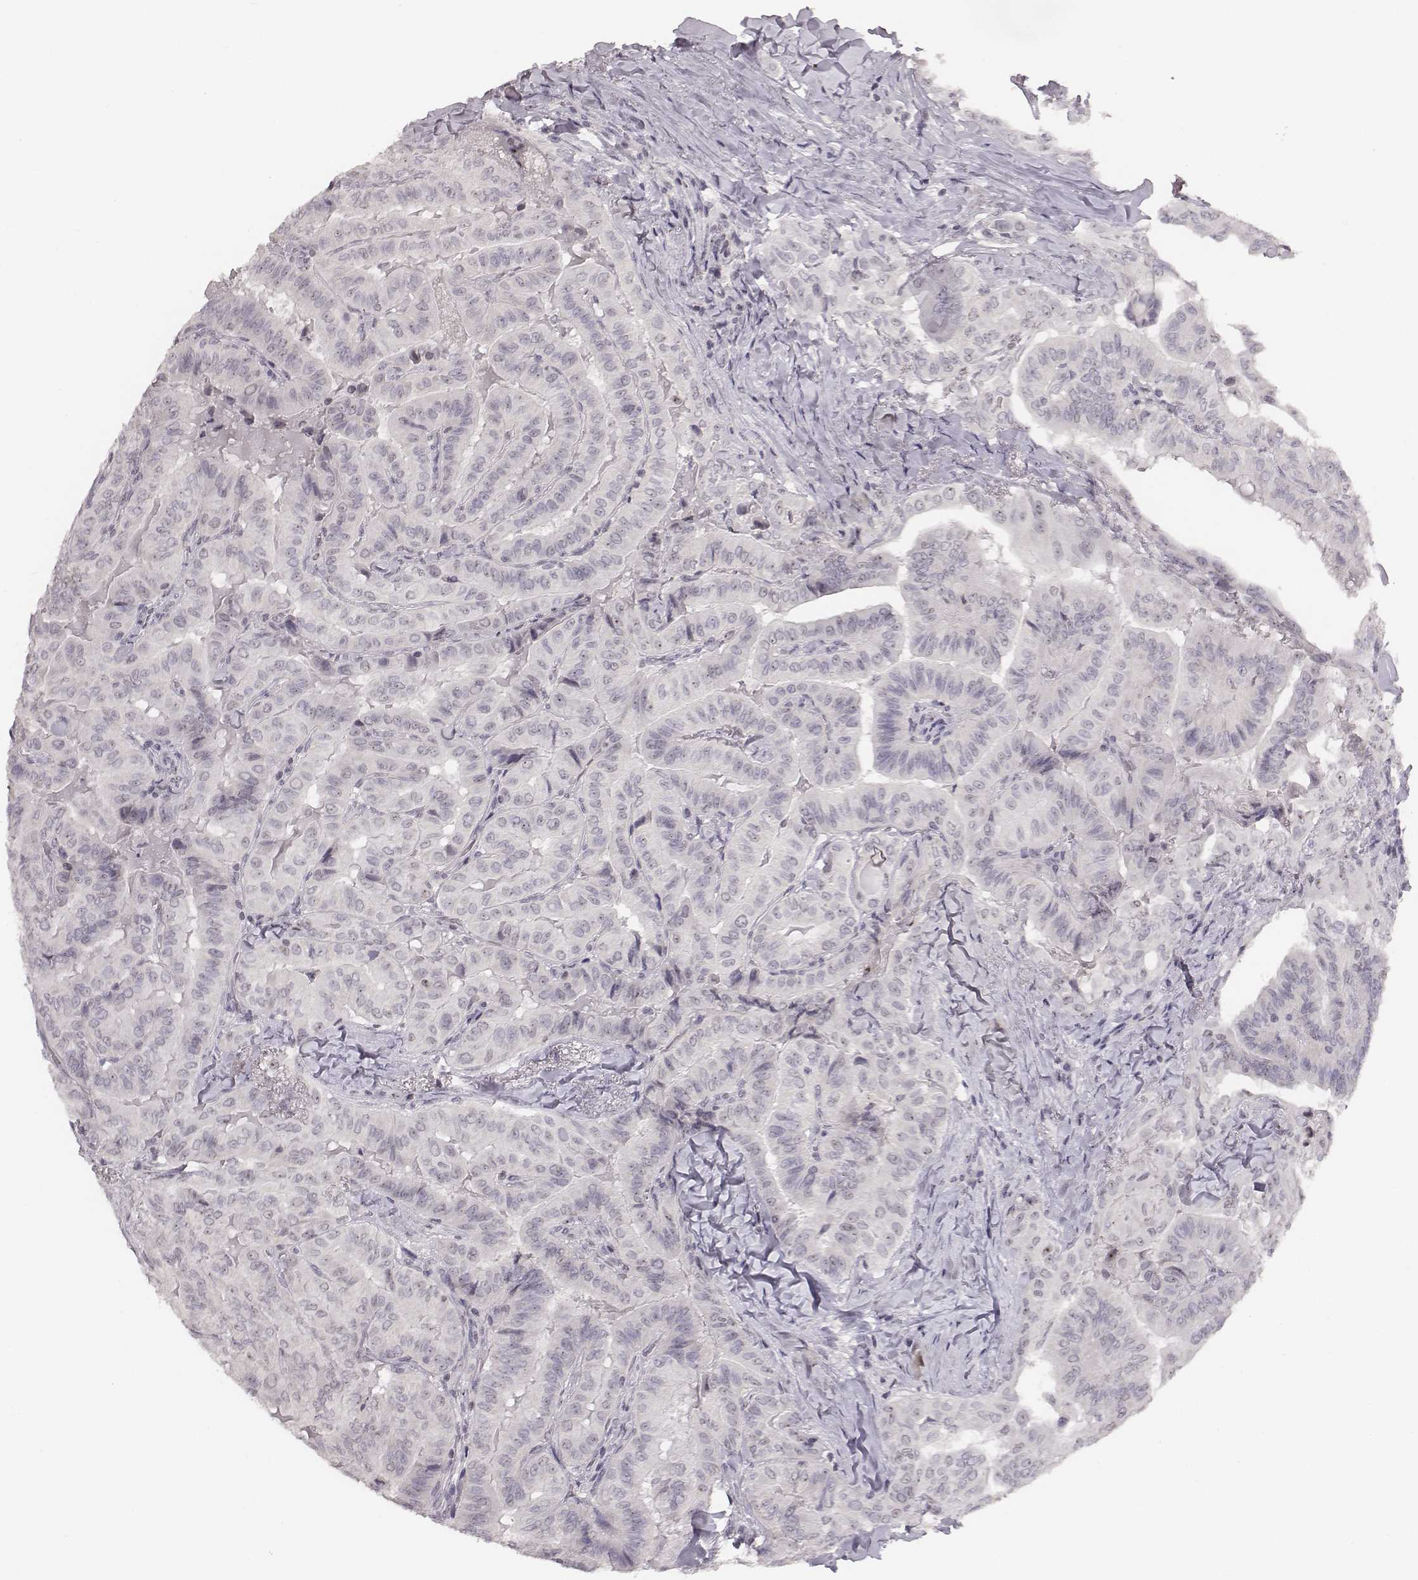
{"staining": {"intensity": "negative", "quantity": "none", "location": "none"}, "tissue": "thyroid cancer", "cell_type": "Tumor cells", "image_type": "cancer", "snomed": [{"axis": "morphology", "description": "Papillary adenocarcinoma, NOS"}, {"axis": "topography", "description": "Thyroid gland"}], "caption": "The photomicrograph reveals no staining of tumor cells in thyroid cancer.", "gene": "NIFK", "patient": {"sex": "female", "age": 68}}